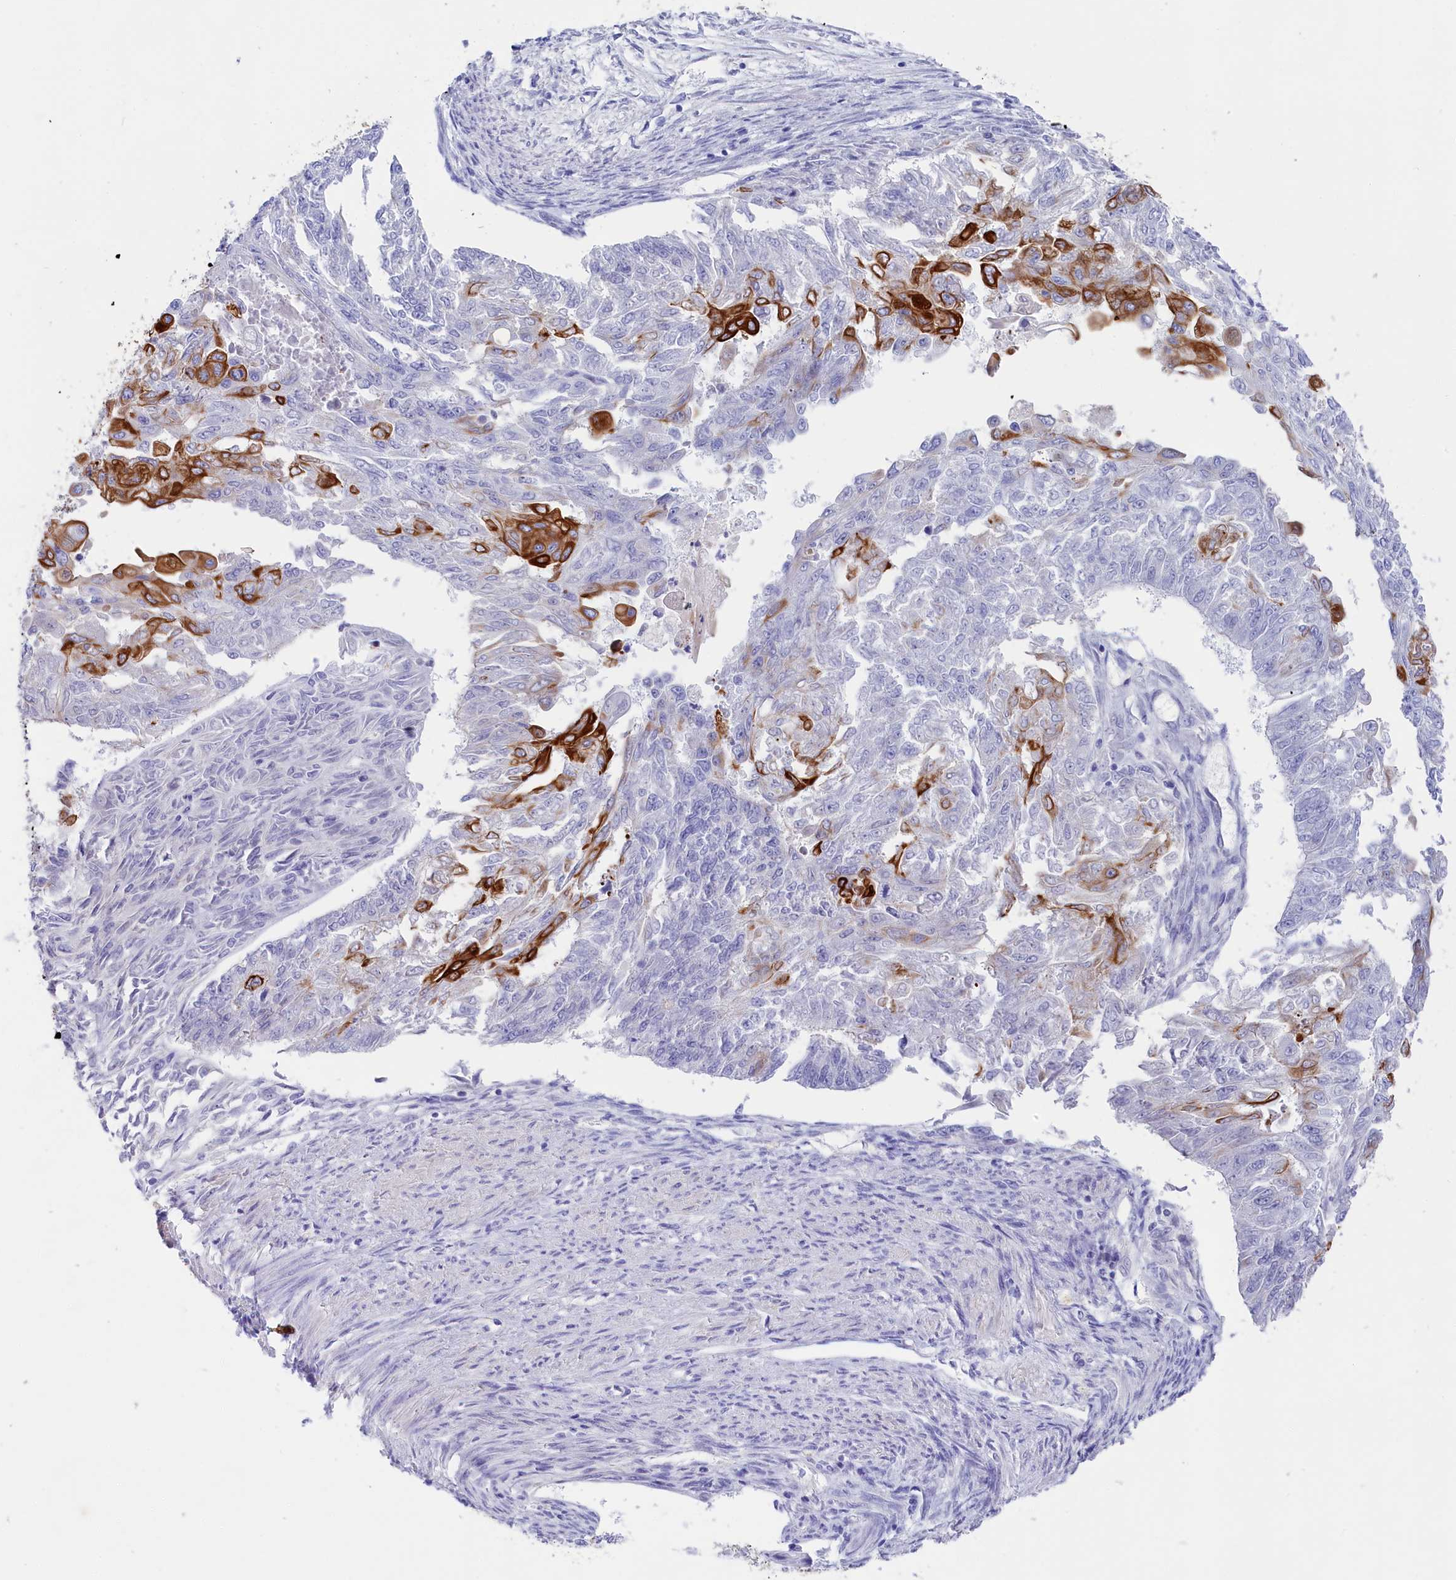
{"staining": {"intensity": "strong", "quantity": "<25%", "location": "cytoplasmic/membranous"}, "tissue": "endometrial cancer", "cell_type": "Tumor cells", "image_type": "cancer", "snomed": [{"axis": "morphology", "description": "Adenocarcinoma, NOS"}, {"axis": "topography", "description": "Endometrium"}], "caption": "Protein expression analysis of human adenocarcinoma (endometrial) reveals strong cytoplasmic/membranous staining in approximately <25% of tumor cells. Immunohistochemistry stains the protein in brown and the nuclei are stained blue.", "gene": "SULT2A1", "patient": {"sex": "female", "age": 32}}